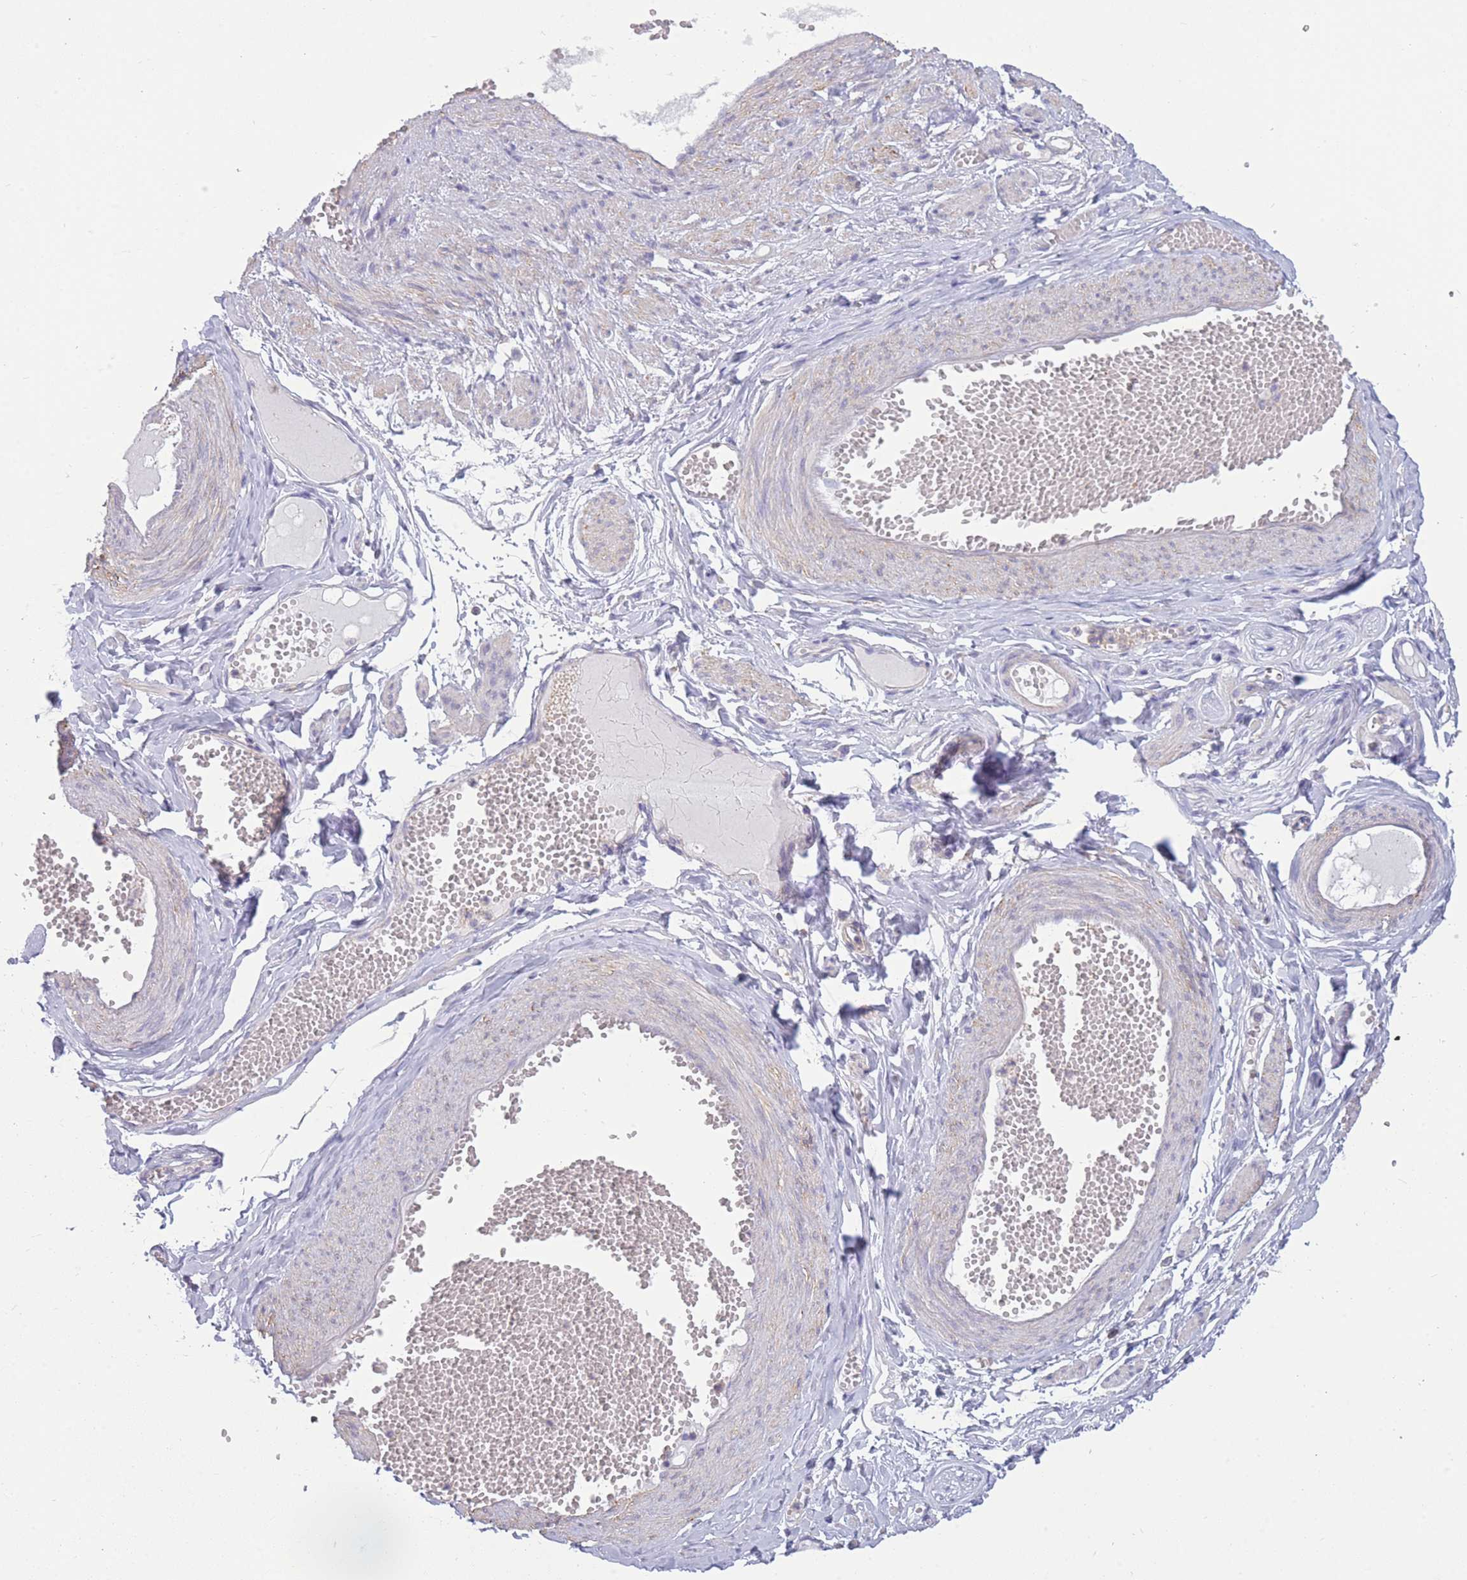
{"staining": {"intensity": "negative", "quantity": "none", "location": "none"}, "tissue": "adipose tissue", "cell_type": "Adipocytes", "image_type": "normal", "snomed": [{"axis": "morphology", "description": "Normal tissue, NOS"}, {"axis": "topography", "description": "Smooth muscle"}, {"axis": "topography", "description": "Peripheral nerve tissue"}], "caption": "Immunohistochemistry (IHC) of unremarkable human adipose tissue displays no expression in adipocytes.", "gene": "PDHA1", "patient": {"sex": "female", "age": 39}}